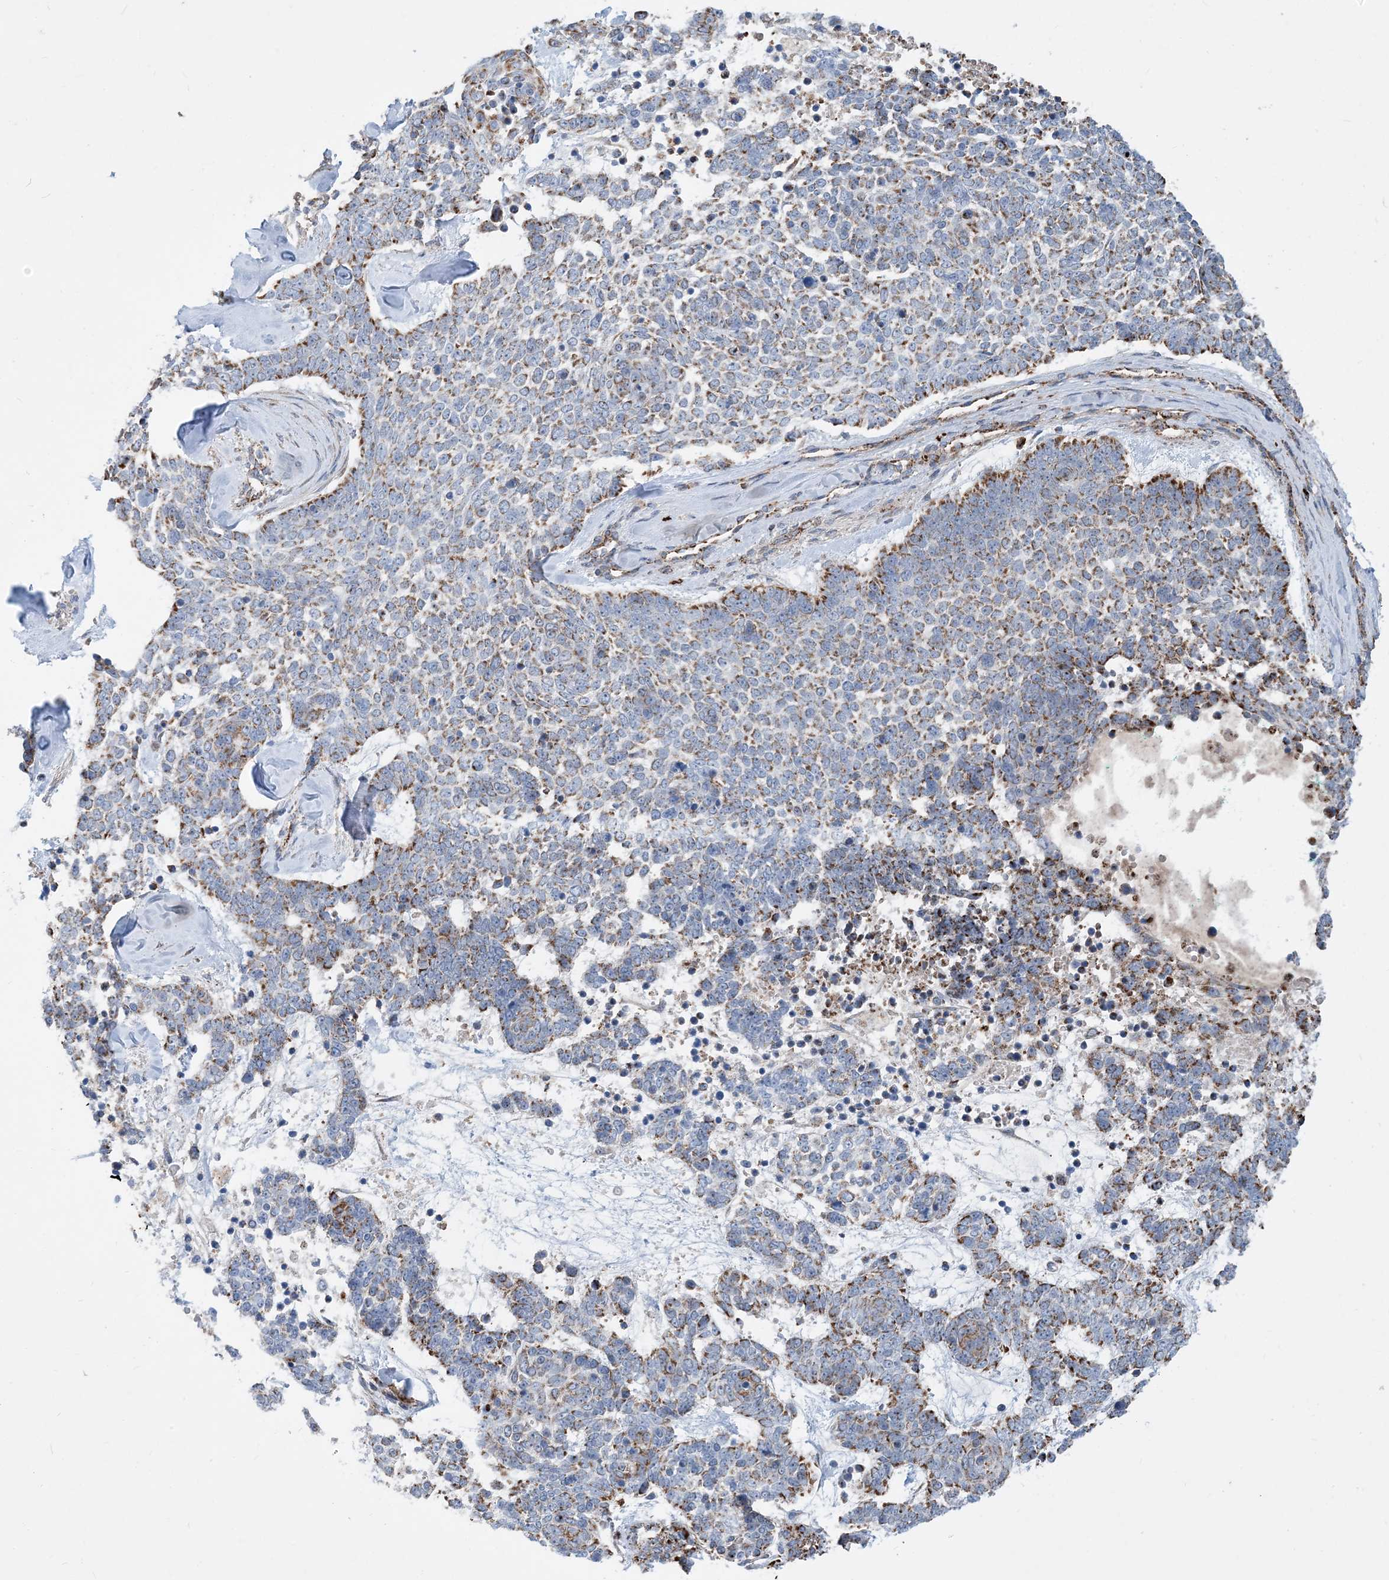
{"staining": {"intensity": "moderate", "quantity": "25%-75%", "location": "cytoplasmic/membranous"}, "tissue": "skin cancer", "cell_type": "Tumor cells", "image_type": "cancer", "snomed": [{"axis": "morphology", "description": "Basal cell carcinoma"}, {"axis": "topography", "description": "Skin"}], "caption": "Protein expression analysis of human basal cell carcinoma (skin) reveals moderate cytoplasmic/membranous positivity in about 25%-75% of tumor cells.", "gene": "PCDHGA1", "patient": {"sex": "female", "age": 81}}